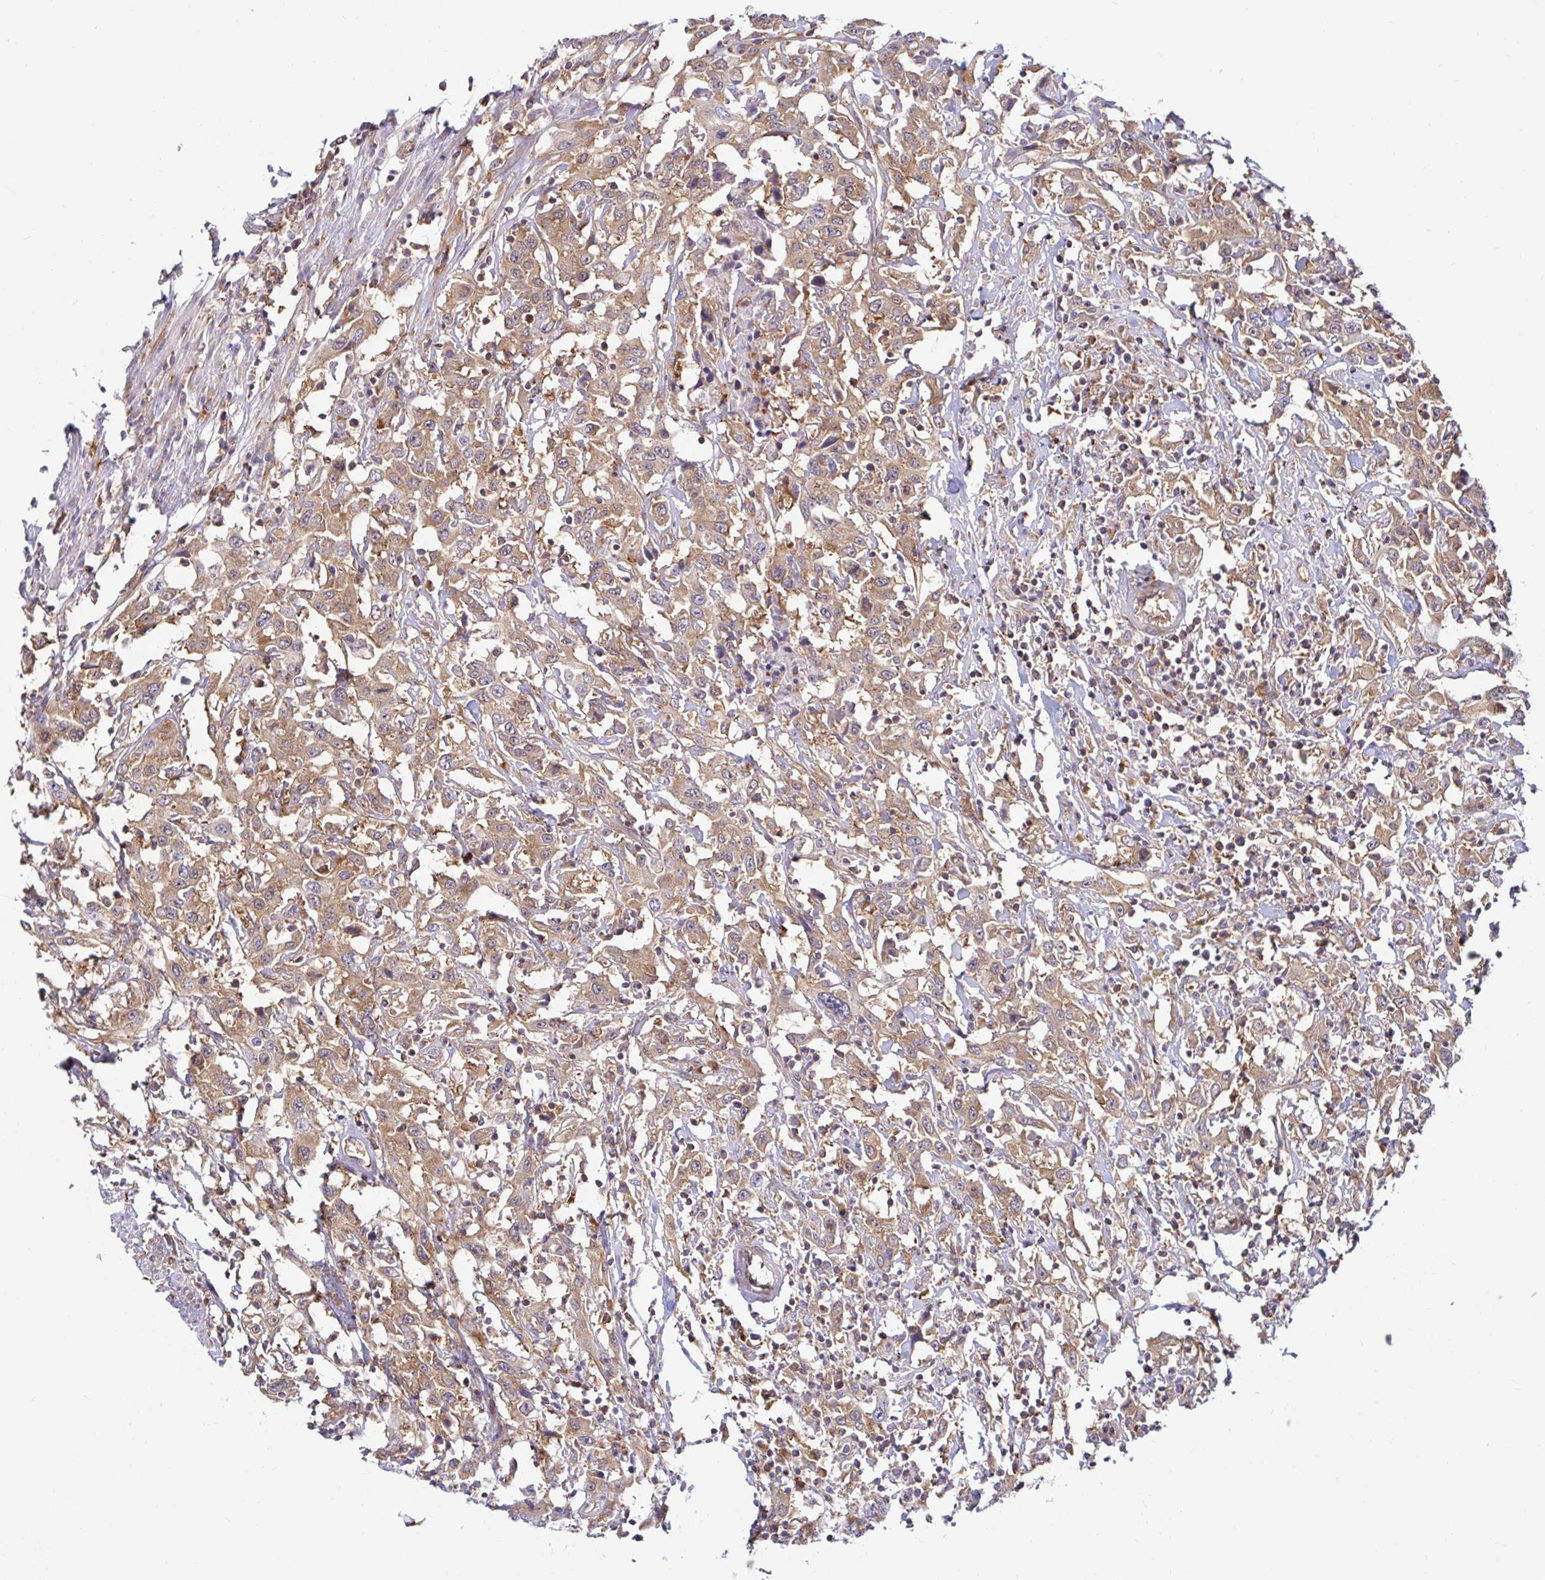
{"staining": {"intensity": "weak", "quantity": ">75%", "location": "cytoplasmic/membranous"}, "tissue": "urothelial cancer", "cell_type": "Tumor cells", "image_type": "cancer", "snomed": [{"axis": "morphology", "description": "Urothelial carcinoma, High grade"}, {"axis": "topography", "description": "Urinary bladder"}], "caption": "This image demonstrates immunohistochemistry (IHC) staining of high-grade urothelial carcinoma, with low weak cytoplasmic/membranous staining in about >75% of tumor cells.", "gene": "LARP1", "patient": {"sex": "male", "age": 61}}